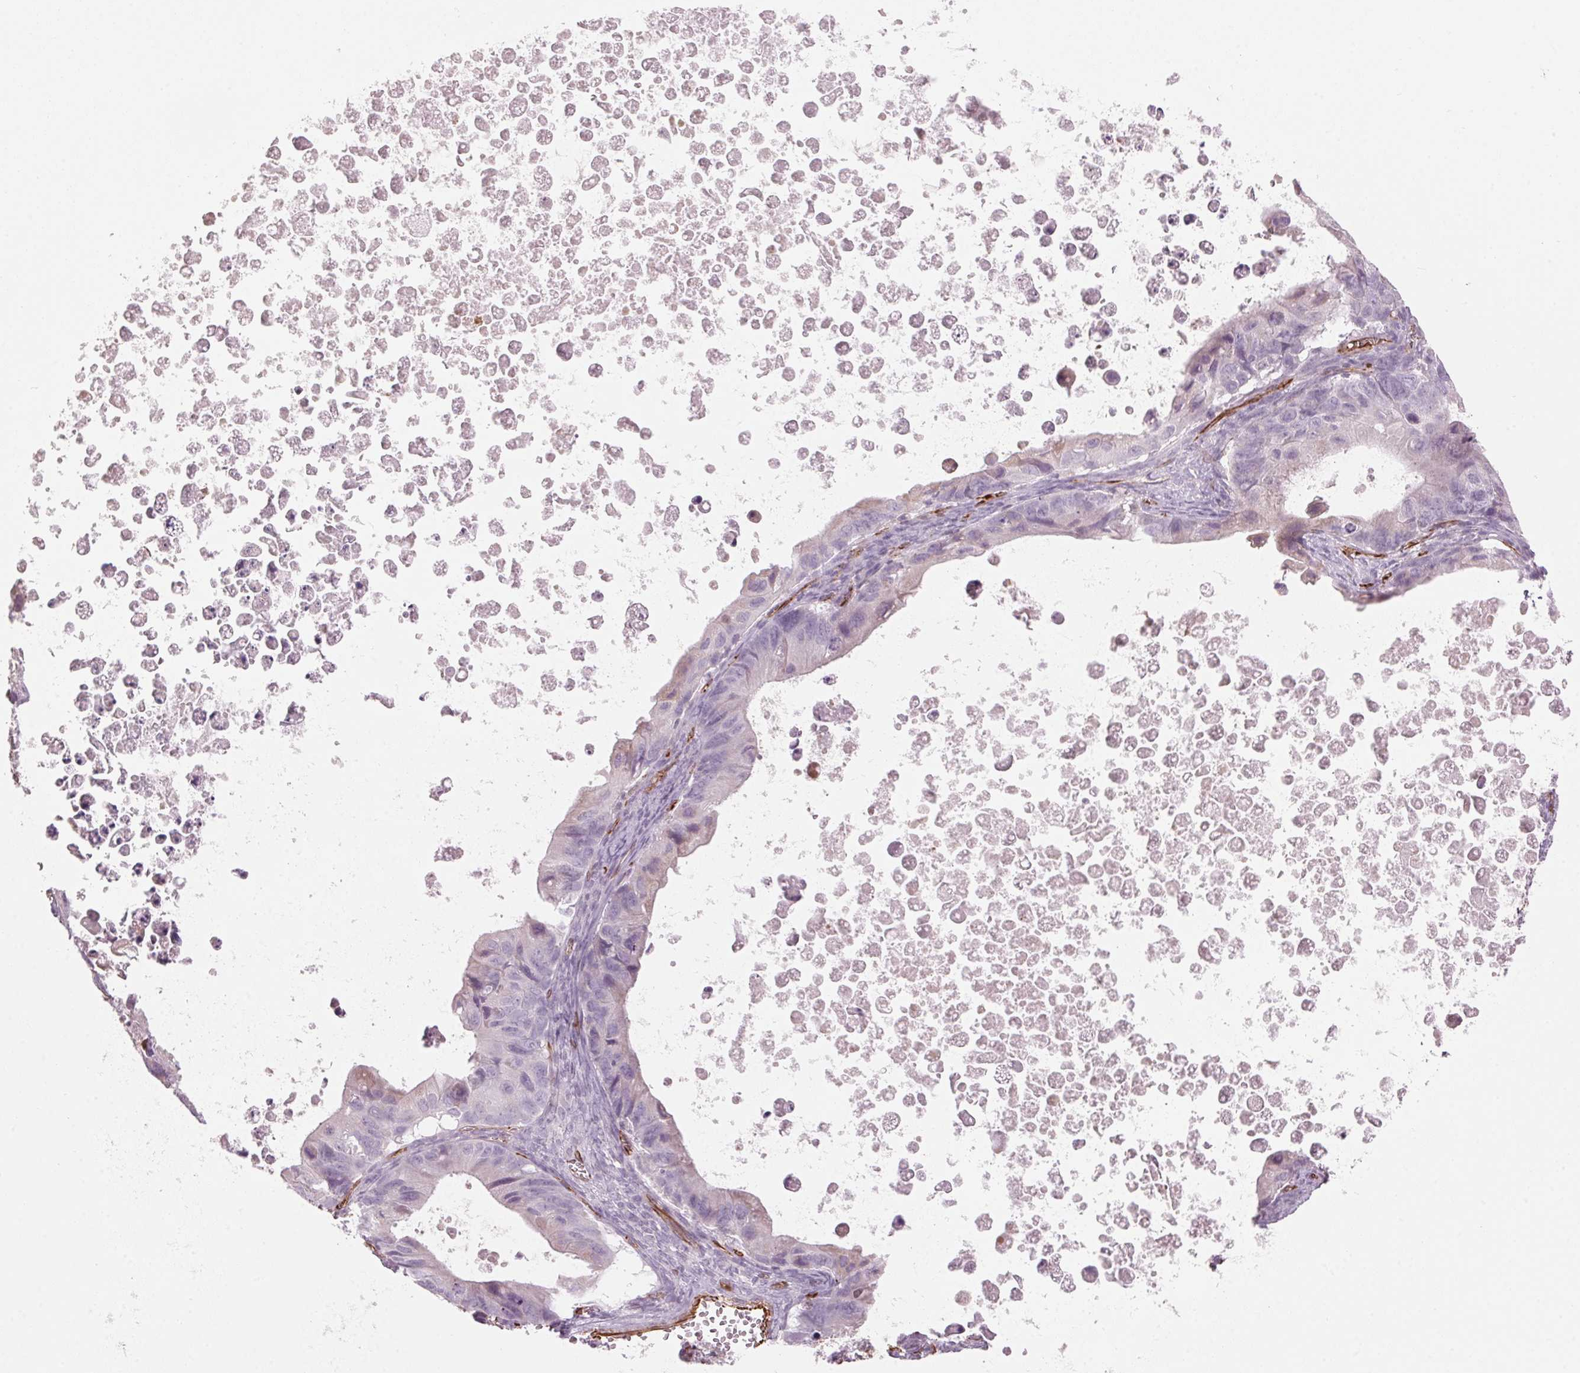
{"staining": {"intensity": "negative", "quantity": "none", "location": "none"}, "tissue": "ovarian cancer", "cell_type": "Tumor cells", "image_type": "cancer", "snomed": [{"axis": "morphology", "description": "Cystadenocarcinoma, mucinous, NOS"}, {"axis": "topography", "description": "Ovary"}], "caption": "Tumor cells are negative for protein expression in human mucinous cystadenocarcinoma (ovarian).", "gene": "CLPS", "patient": {"sex": "female", "age": 64}}